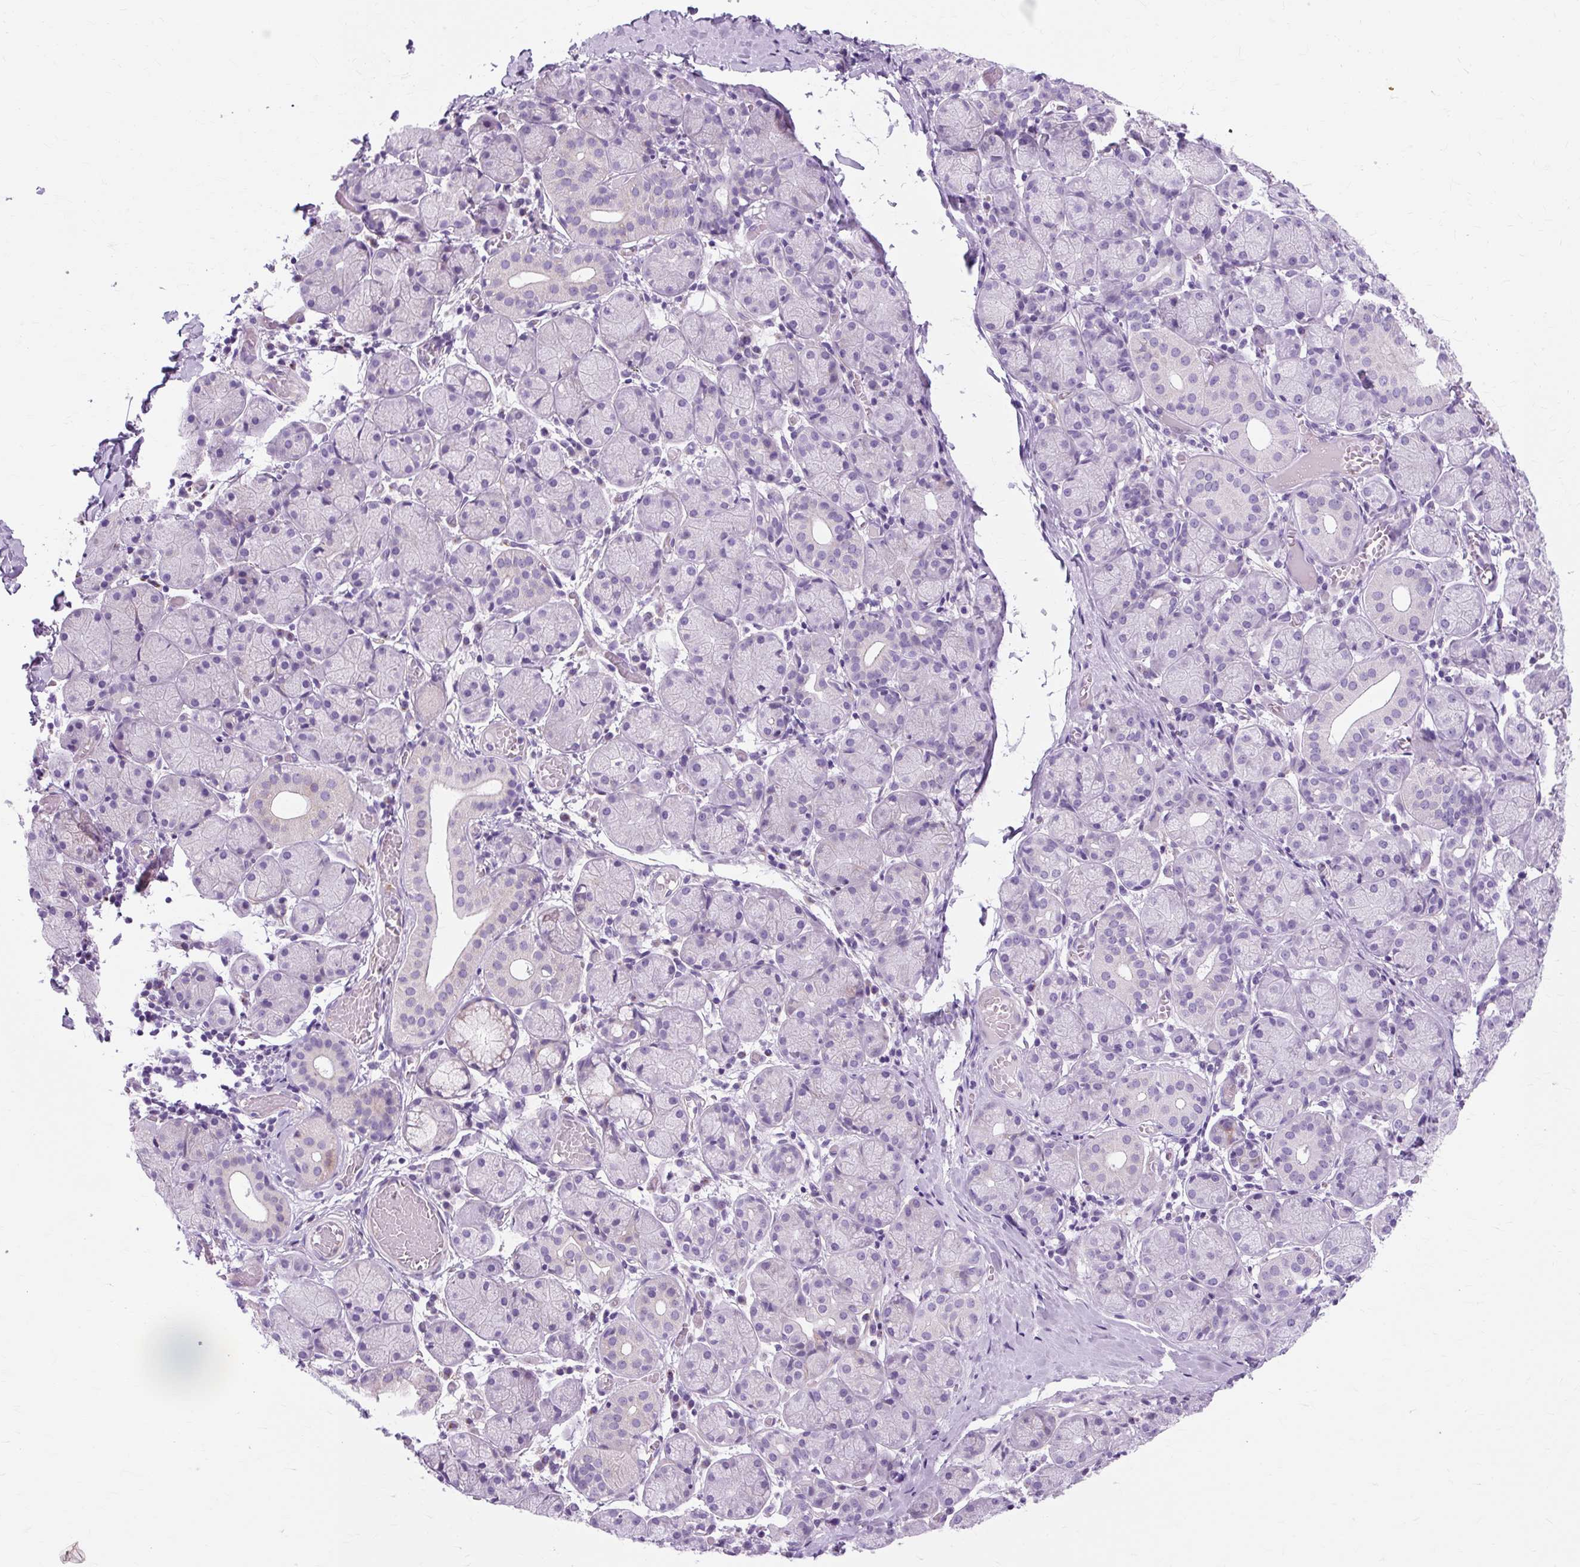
{"staining": {"intensity": "negative", "quantity": "none", "location": "none"}, "tissue": "salivary gland", "cell_type": "Glandular cells", "image_type": "normal", "snomed": [{"axis": "morphology", "description": "Normal tissue, NOS"}, {"axis": "topography", "description": "Salivary gland"}], "caption": "Immunohistochemical staining of normal salivary gland displays no significant staining in glandular cells.", "gene": "TMEM89", "patient": {"sex": "female", "age": 24}}